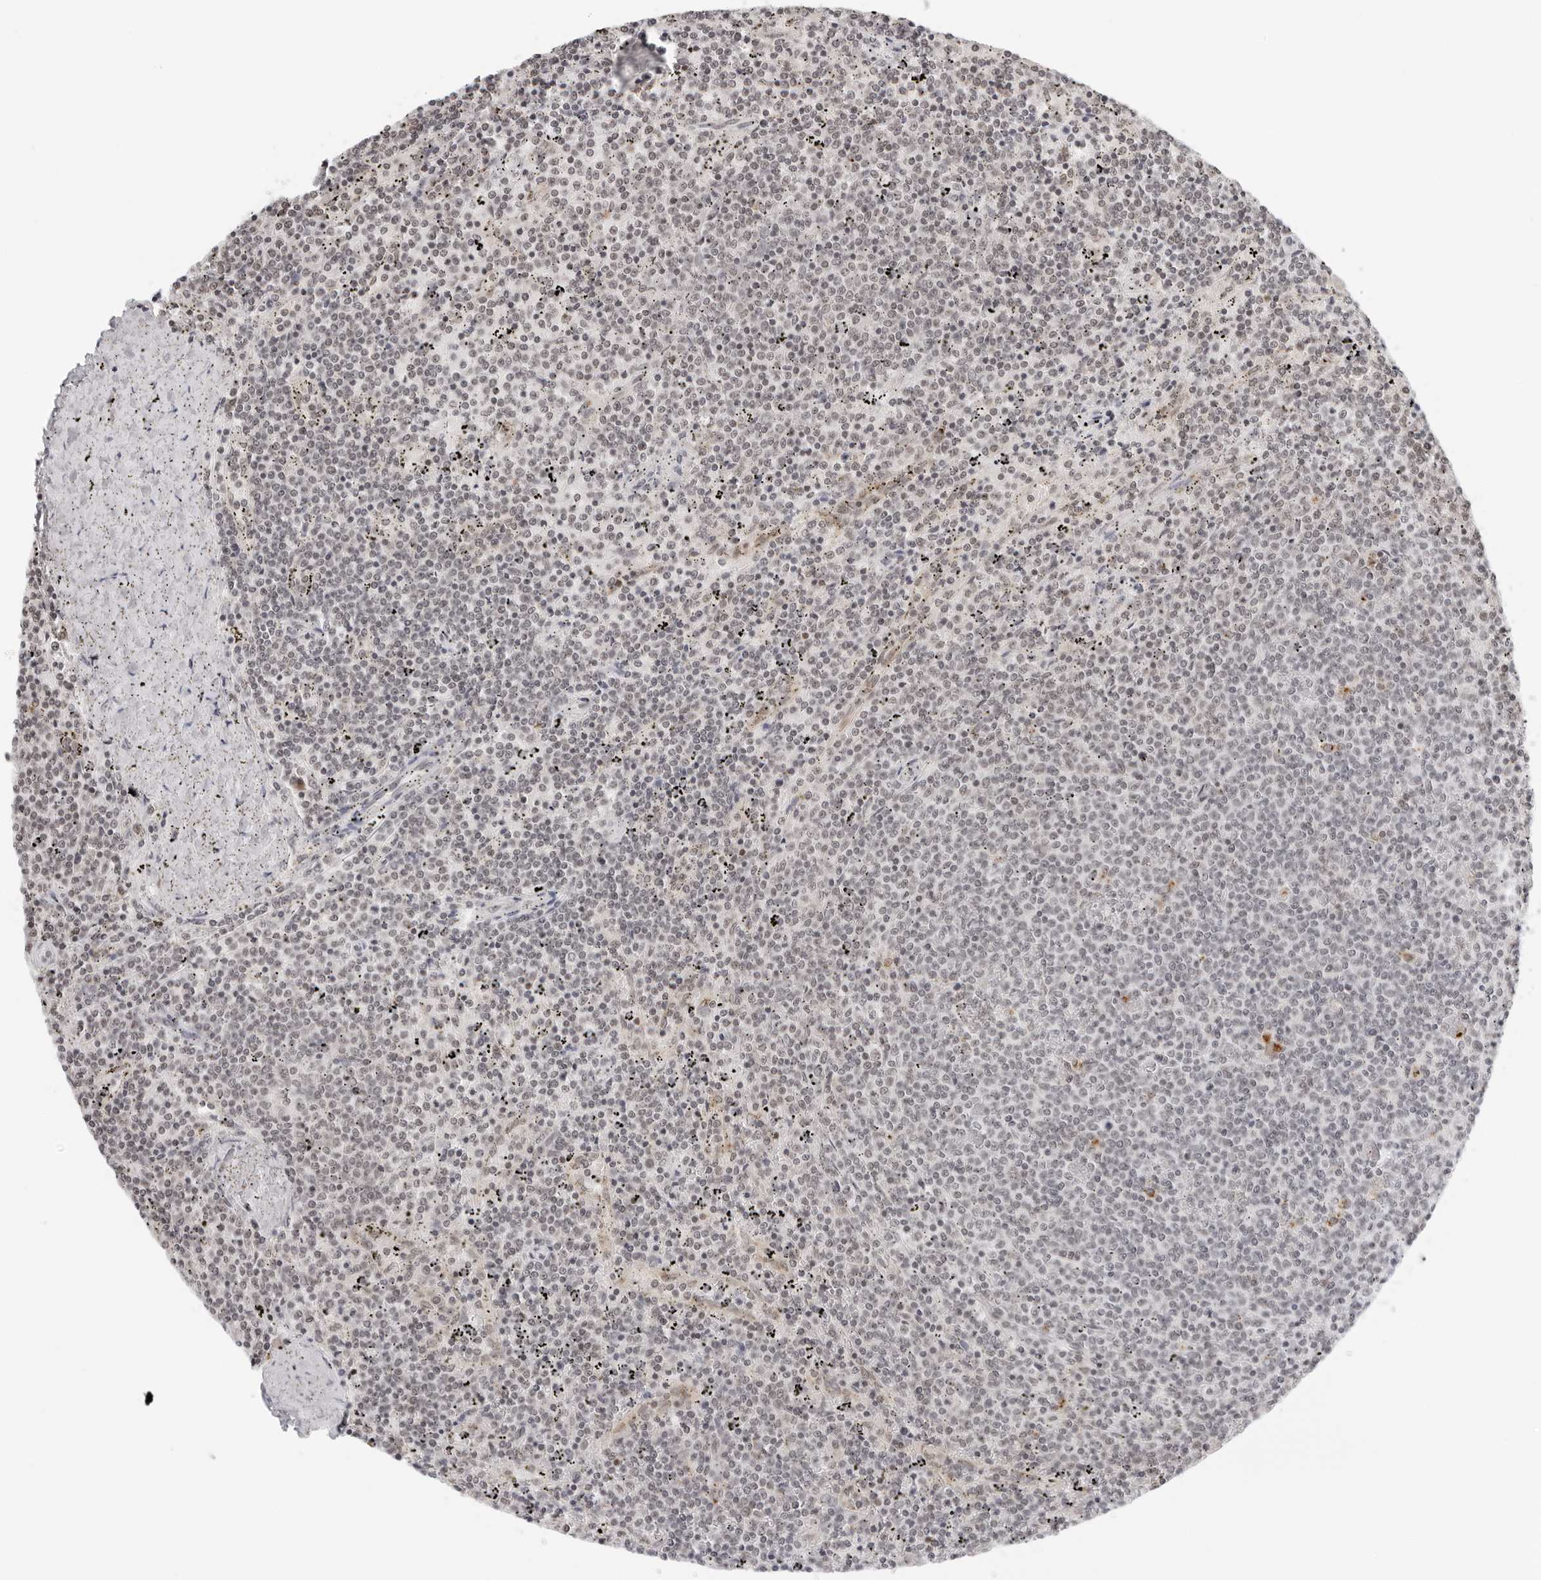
{"staining": {"intensity": "weak", "quantity": "25%-75%", "location": "nuclear"}, "tissue": "lymphoma", "cell_type": "Tumor cells", "image_type": "cancer", "snomed": [{"axis": "morphology", "description": "Malignant lymphoma, non-Hodgkin's type, Low grade"}, {"axis": "topography", "description": "Spleen"}], "caption": "High-magnification brightfield microscopy of lymphoma stained with DAB (brown) and counterstained with hematoxylin (blue). tumor cells exhibit weak nuclear expression is present in approximately25%-75% of cells.", "gene": "TOX4", "patient": {"sex": "female", "age": 50}}